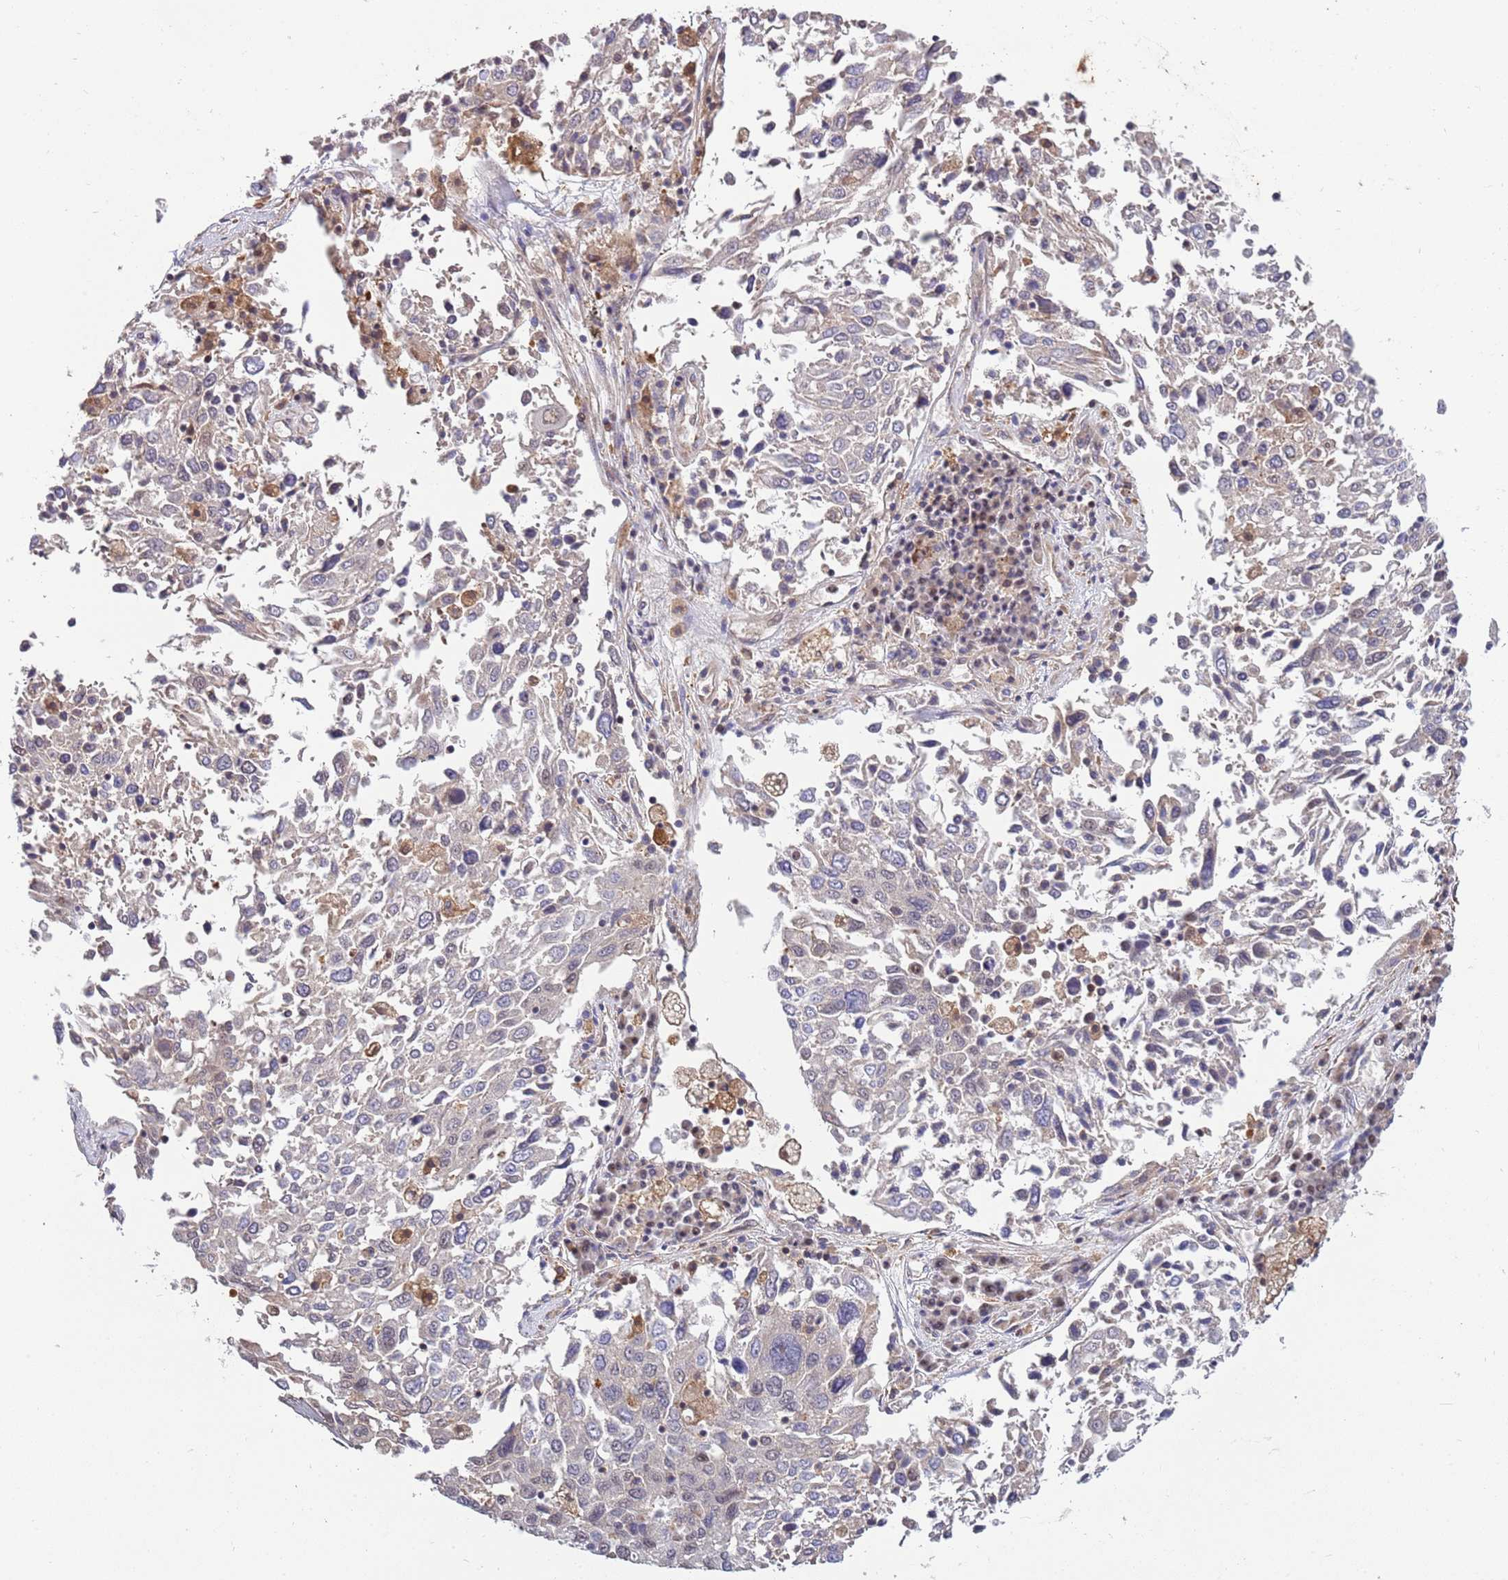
{"staining": {"intensity": "negative", "quantity": "none", "location": "none"}, "tissue": "lung cancer", "cell_type": "Tumor cells", "image_type": "cancer", "snomed": [{"axis": "morphology", "description": "Squamous cell carcinoma, NOS"}, {"axis": "topography", "description": "Lung"}], "caption": "Protein analysis of lung cancer reveals no significant expression in tumor cells.", "gene": "CCNJL", "patient": {"sex": "male", "age": 65}}